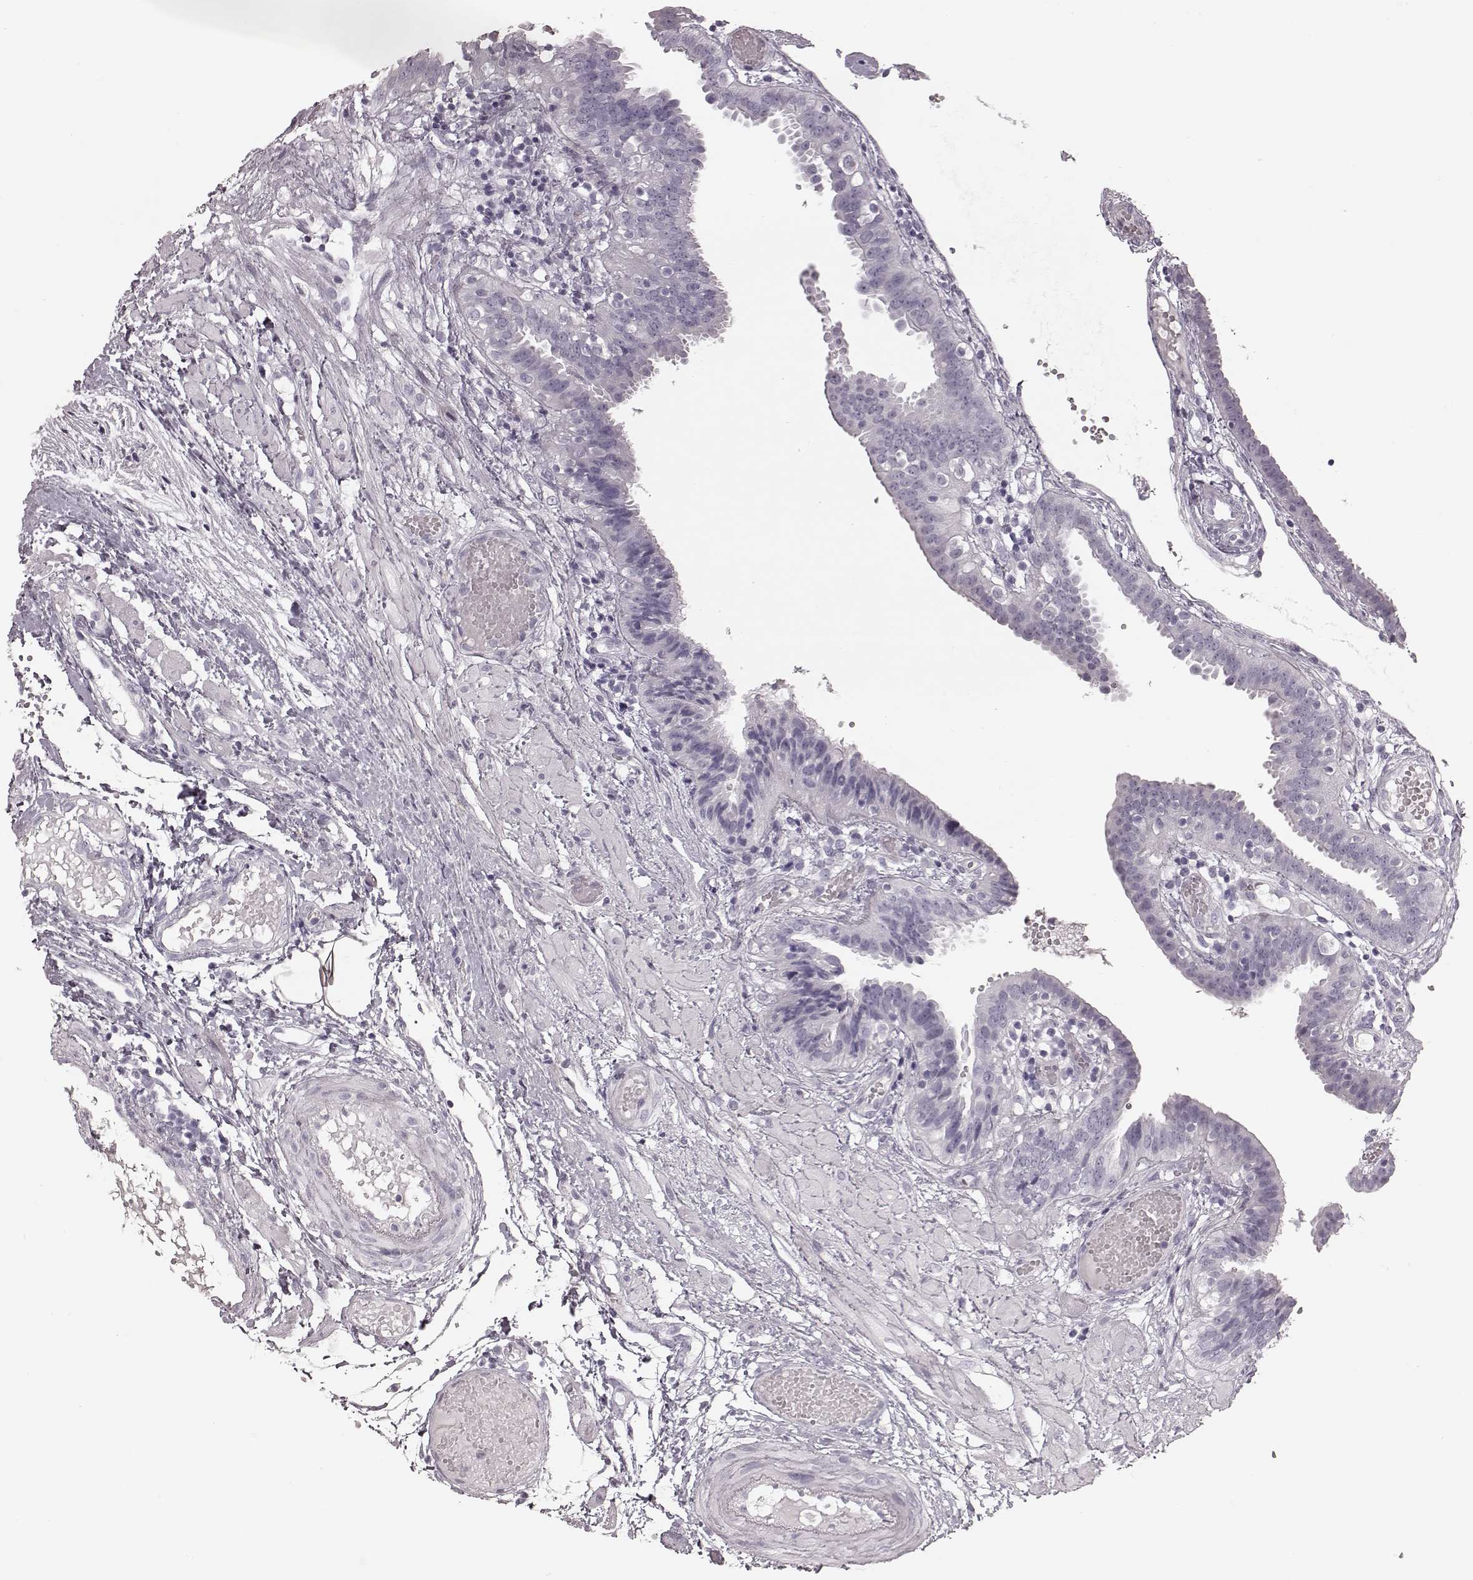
{"staining": {"intensity": "negative", "quantity": "none", "location": "none"}, "tissue": "fallopian tube", "cell_type": "Glandular cells", "image_type": "normal", "snomed": [{"axis": "morphology", "description": "Normal tissue, NOS"}, {"axis": "topography", "description": "Fallopian tube"}], "caption": "An immunohistochemistry (IHC) image of unremarkable fallopian tube is shown. There is no staining in glandular cells of fallopian tube. The staining is performed using DAB (3,3'-diaminobenzidine) brown chromogen with nuclei counter-stained in using hematoxylin.", "gene": "ZNF433", "patient": {"sex": "female", "age": 37}}